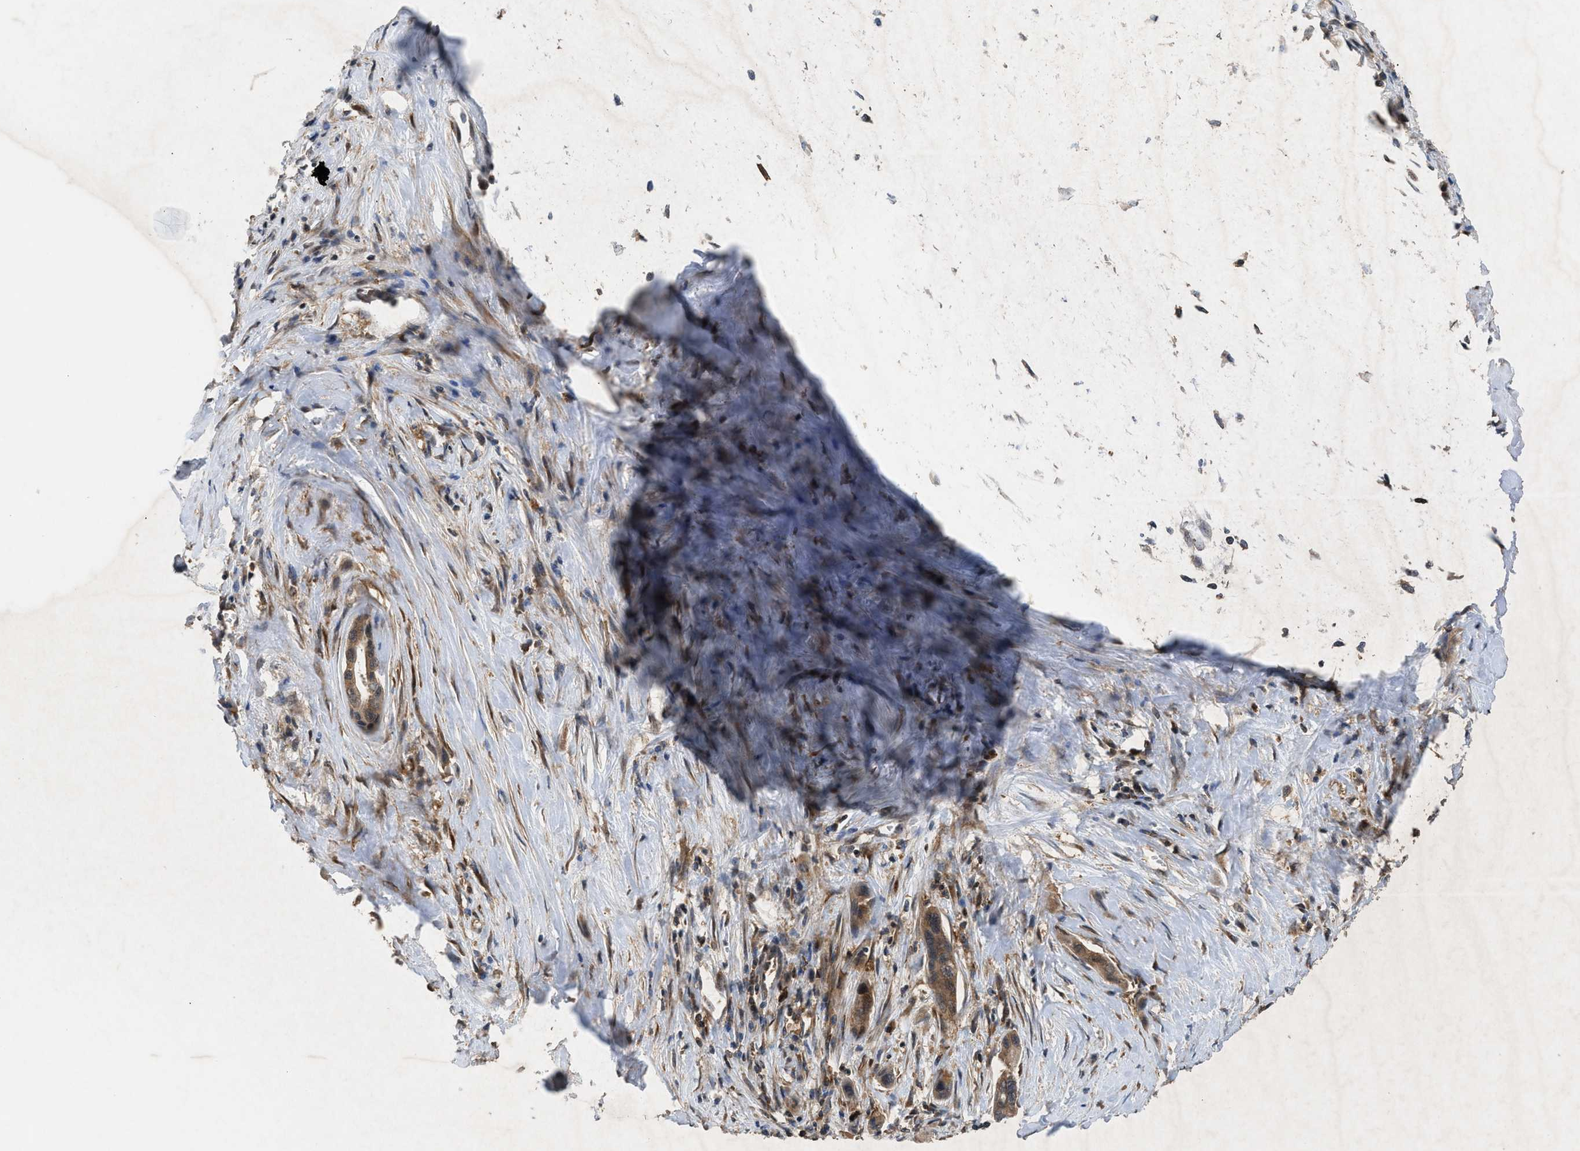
{"staining": {"intensity": "moderate", "quantity": ">75%", "location": "cytoplasmic/membranous"}, "tissue": "pancreatic cancer", "cell_type": "Tumor cells", "image_type": "cancer", "snomed": [{"axis": "morphology", "description": "Adenocarcinoma, NOS"}, {"axis": "topography", "description": "Pancreas"}], "caption": "Pancreatic adenocarcinoma stained for a protein shows moderate cytoplasmic/membranous positivity in tumor cells.", "gene": "OXSR1", "patient": {"sex": "male", "age": 73}}